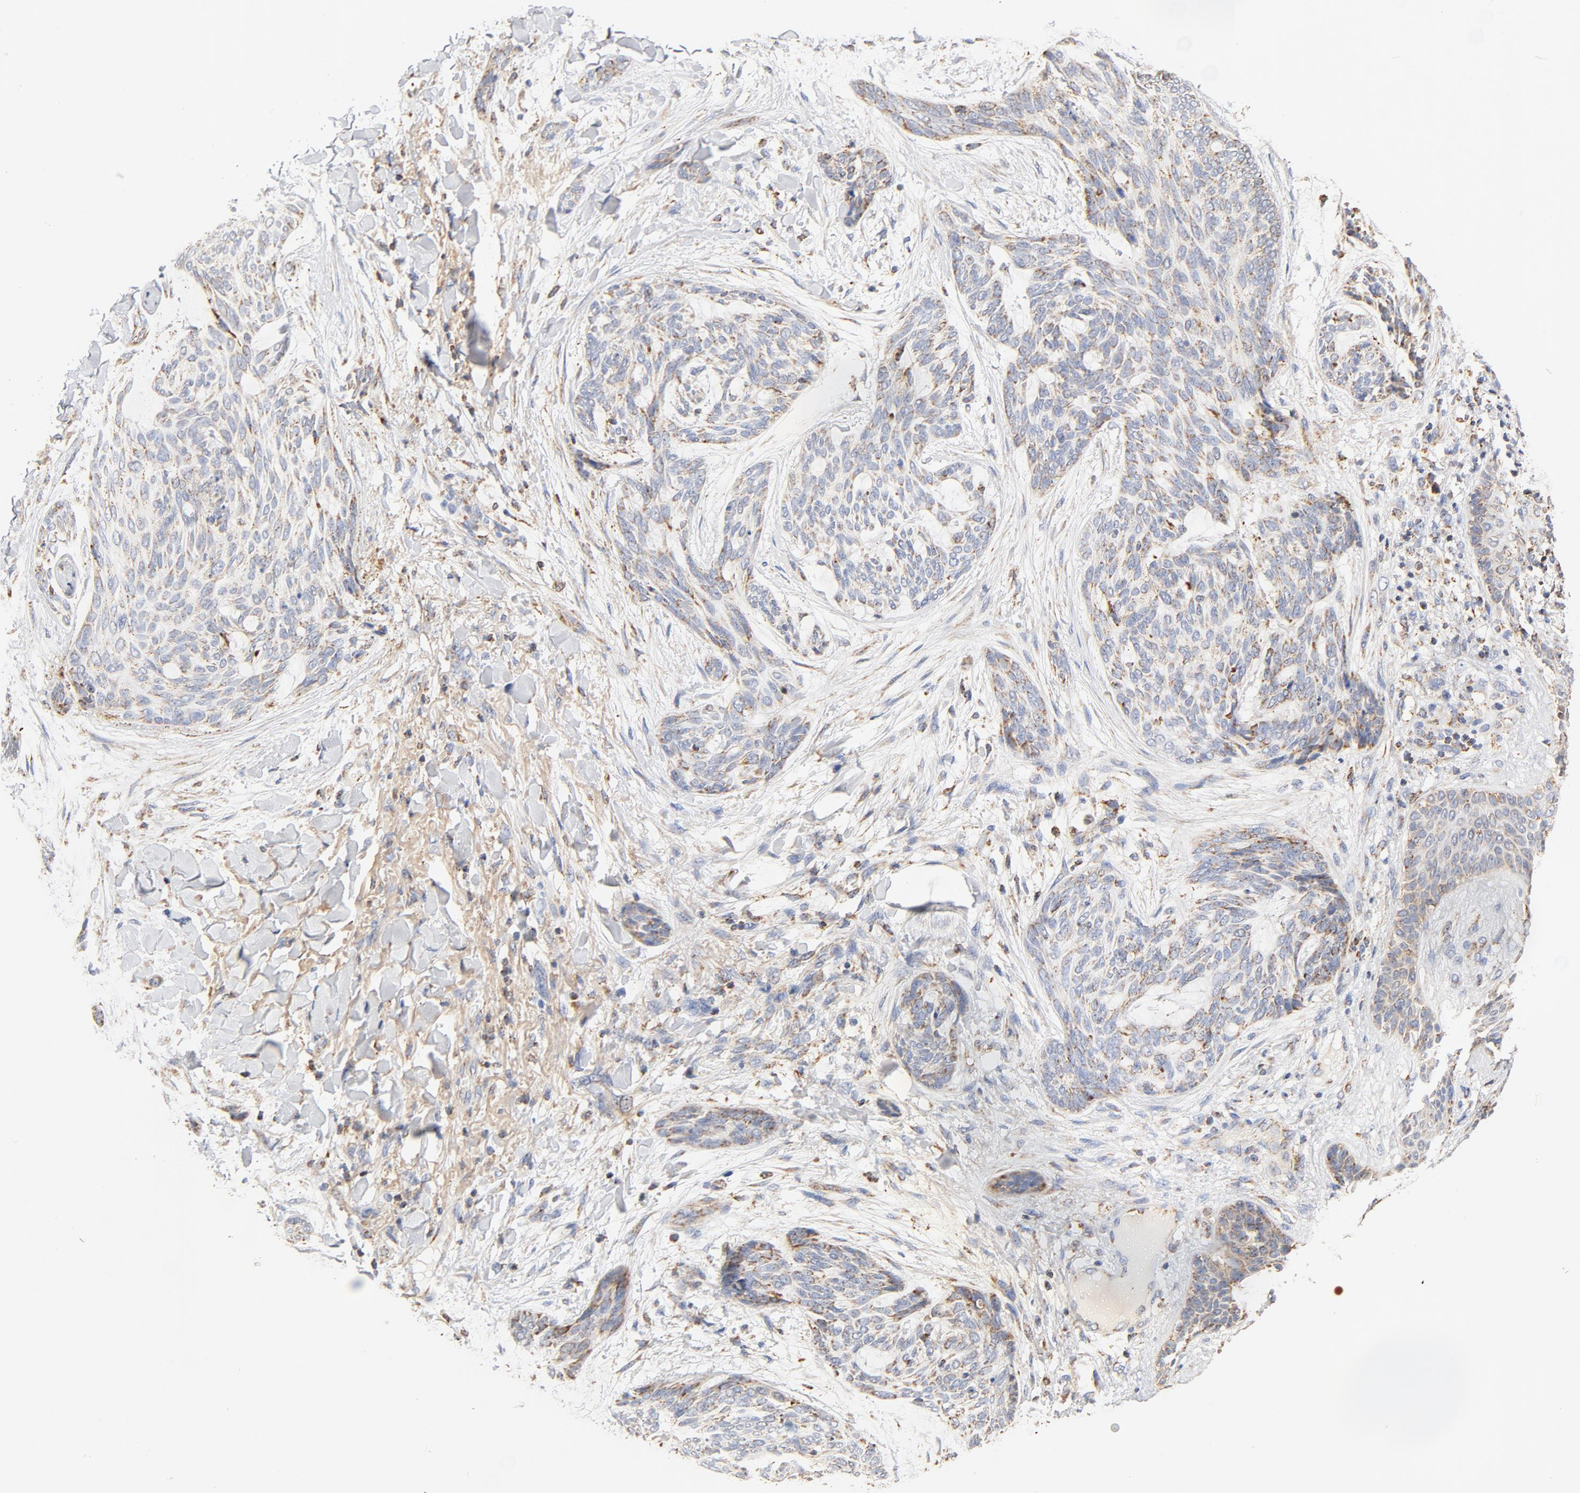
{"staining": {"intensity": "weak", "quantity": "25%-75%", "location": "cytoplasmic/membranous"}, "tissue": "skin cancer", "cell_type": "Tumor cells", "image_type": "cancer", "snomed": [{"axis": "morphology", "description": "Normal tissue, NOS"}, {"axis": "morphology", "description": "Basal cell carcinoma"}, {"axis": "topography", "description": "Skin"}], "caption": "A brown stain highlights weak cytoplasmic/membranous positivity of a protein in human basal cell carcinoma (skin) tumor cells.", "gene": "COX4I1", "patient": {"sex": "female", "age": 71}}